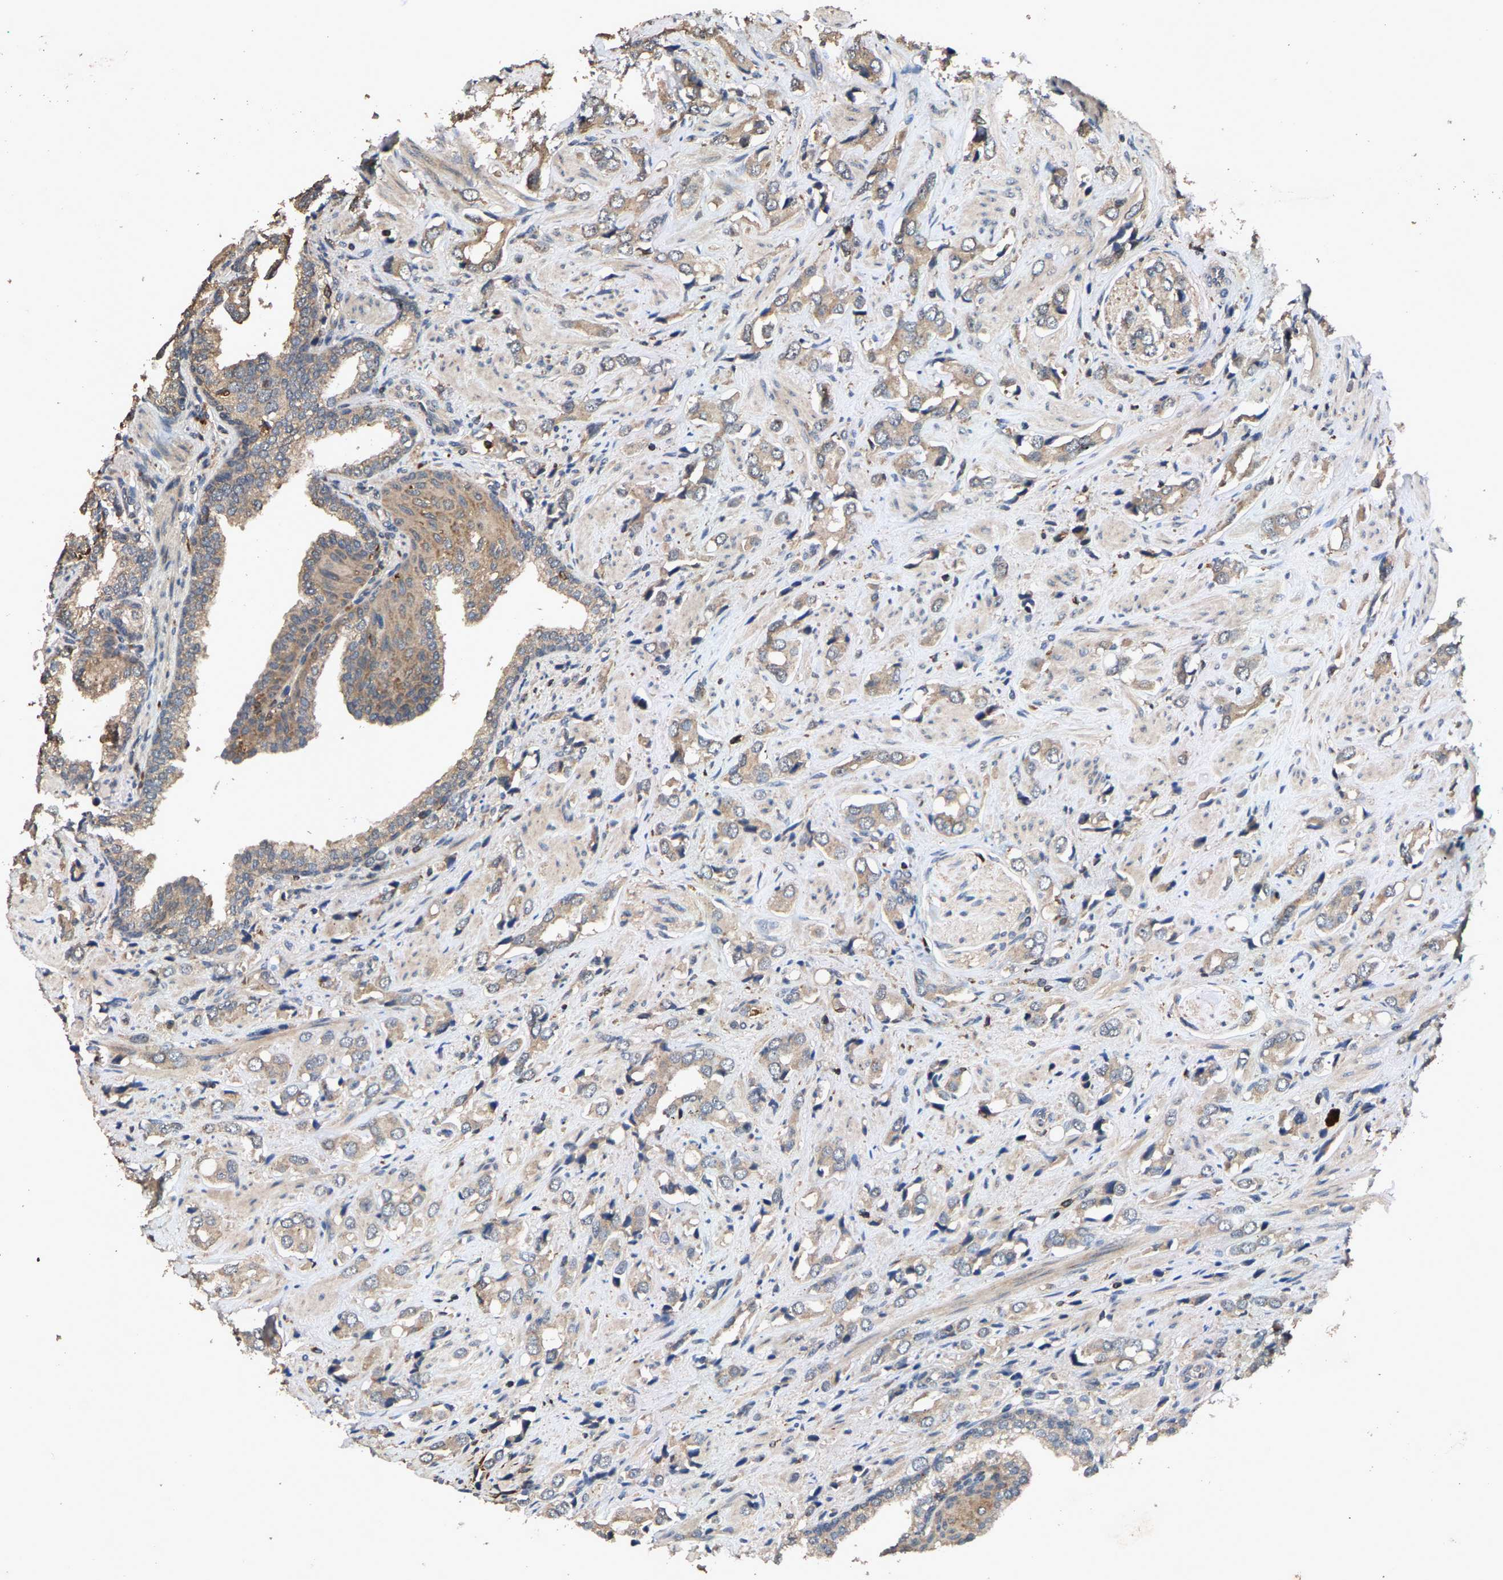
{"staining": {"intensity": "weak", "quantity": ">75%", "location": "cytoplasmic/membranous"}, "tissue": "prostate cancer", "cell_type": "Tumor cells", "image_type": "cancer", "snomed": [{"axis": "morphology", "description": "Adenocarcinoma, High grade"}, {"axis": "topography", "description": "Prostate"}], "caption": "A photomicrograph showing weak cytoplasmic/membranous staining in approximately >75% of tumor cells in adenocarcinoma (high-grade) (prostate), as visualized by brown immunohistochemical staining.", "gene": "TDRKH", "patient": {"sex": "male", "age": 52}}